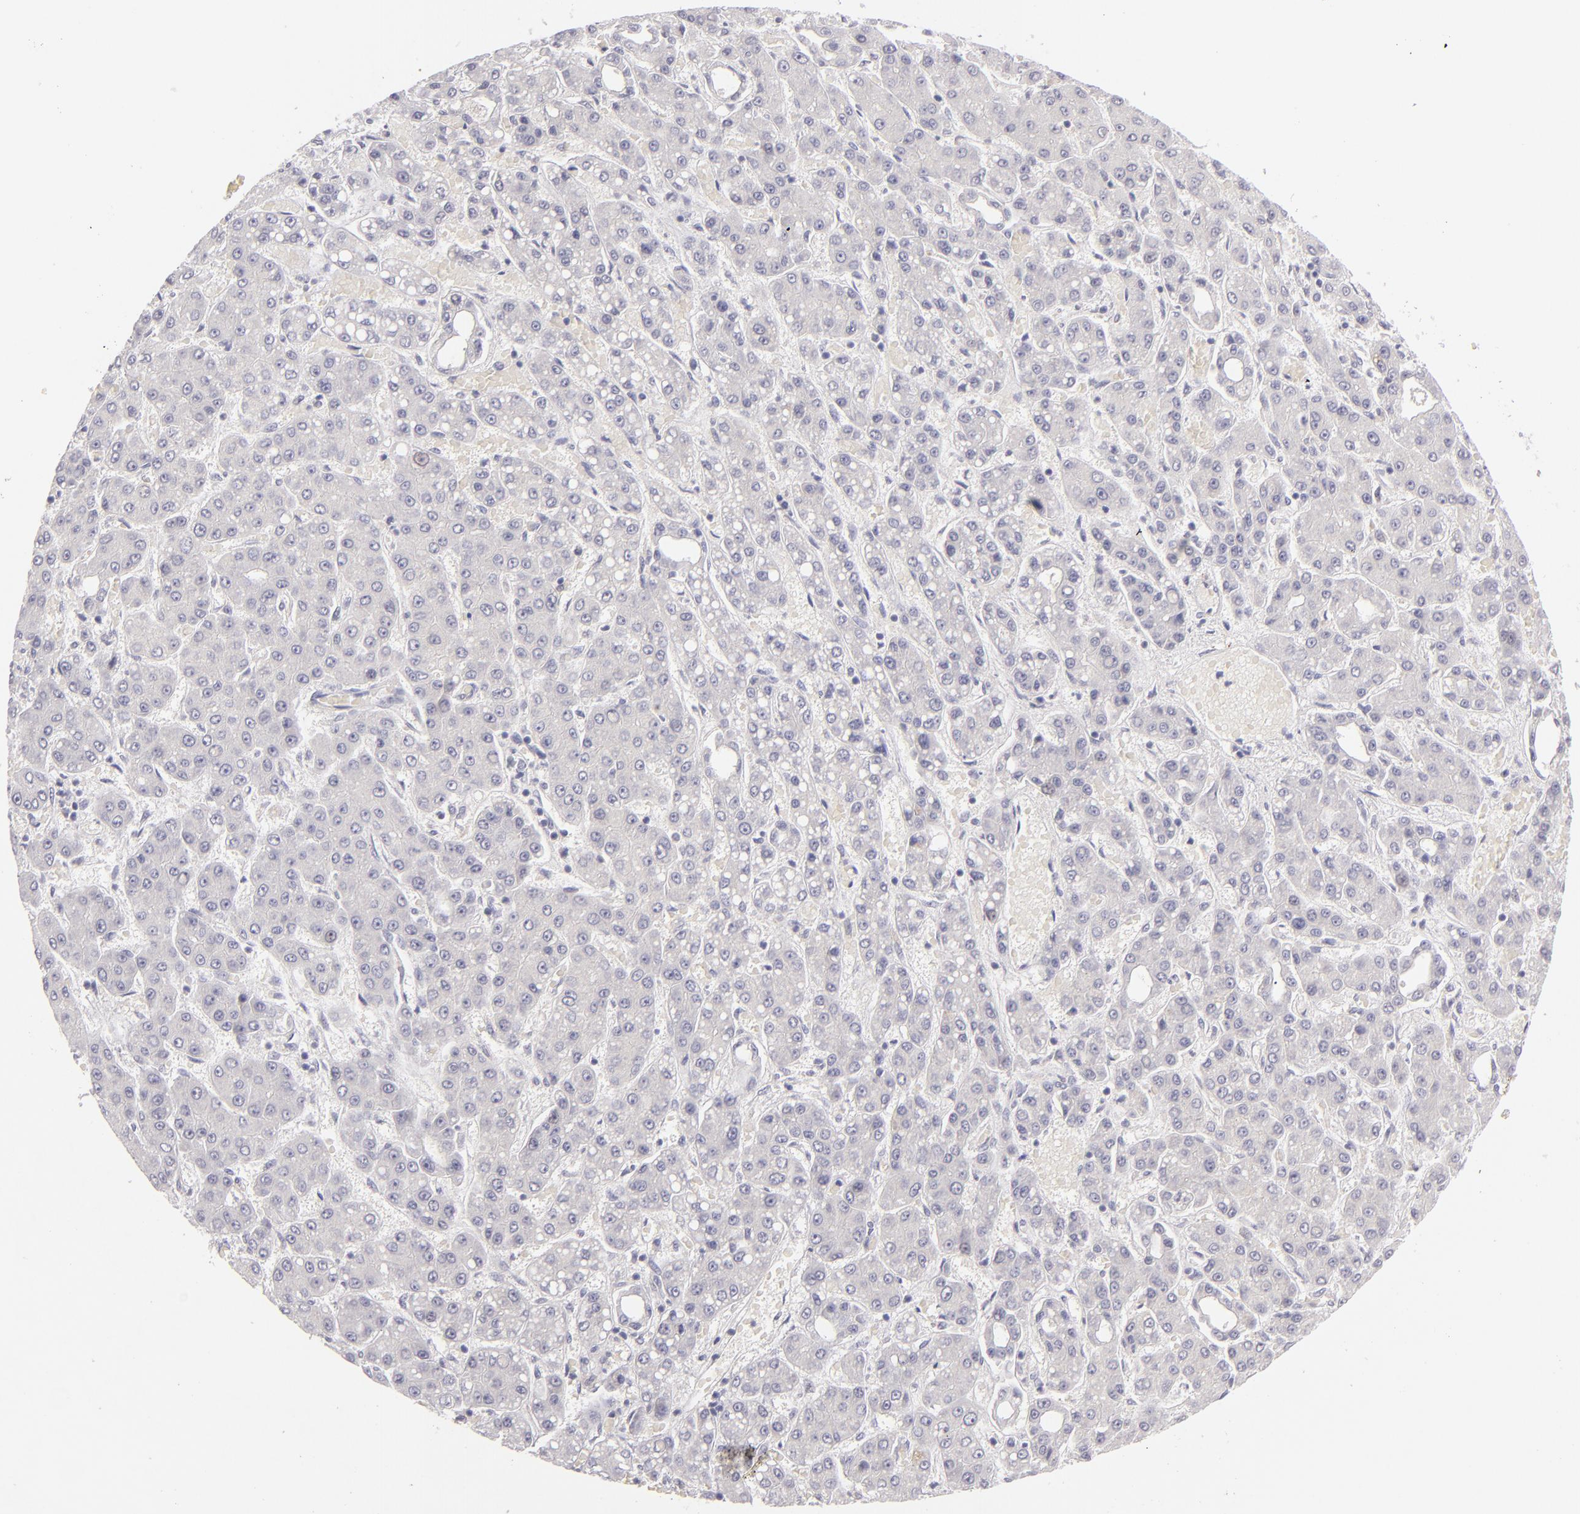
{"staining": {"intensity": "weak", "quantity": "25%-75%", "location": "cytoplasmic/membranous"}, "tissue": "liver cancer", "cell_type": "Tumor cells", "image_type": "cancer", "snomed": [{"axis": "morphology", "description": "Carcinoma, Hepatocellular, NOS"}, {"axis": "topography", "description": "Liver"}], "caption": "This is a photomicrograph of IHC staining of liver cancer (hepatocellular carcinoma), which shows weak expression in the cytoplasmic/membranous of tumor cells.", "gene": "TNNC1", "patient": {"sex": "male", "age": 69}}